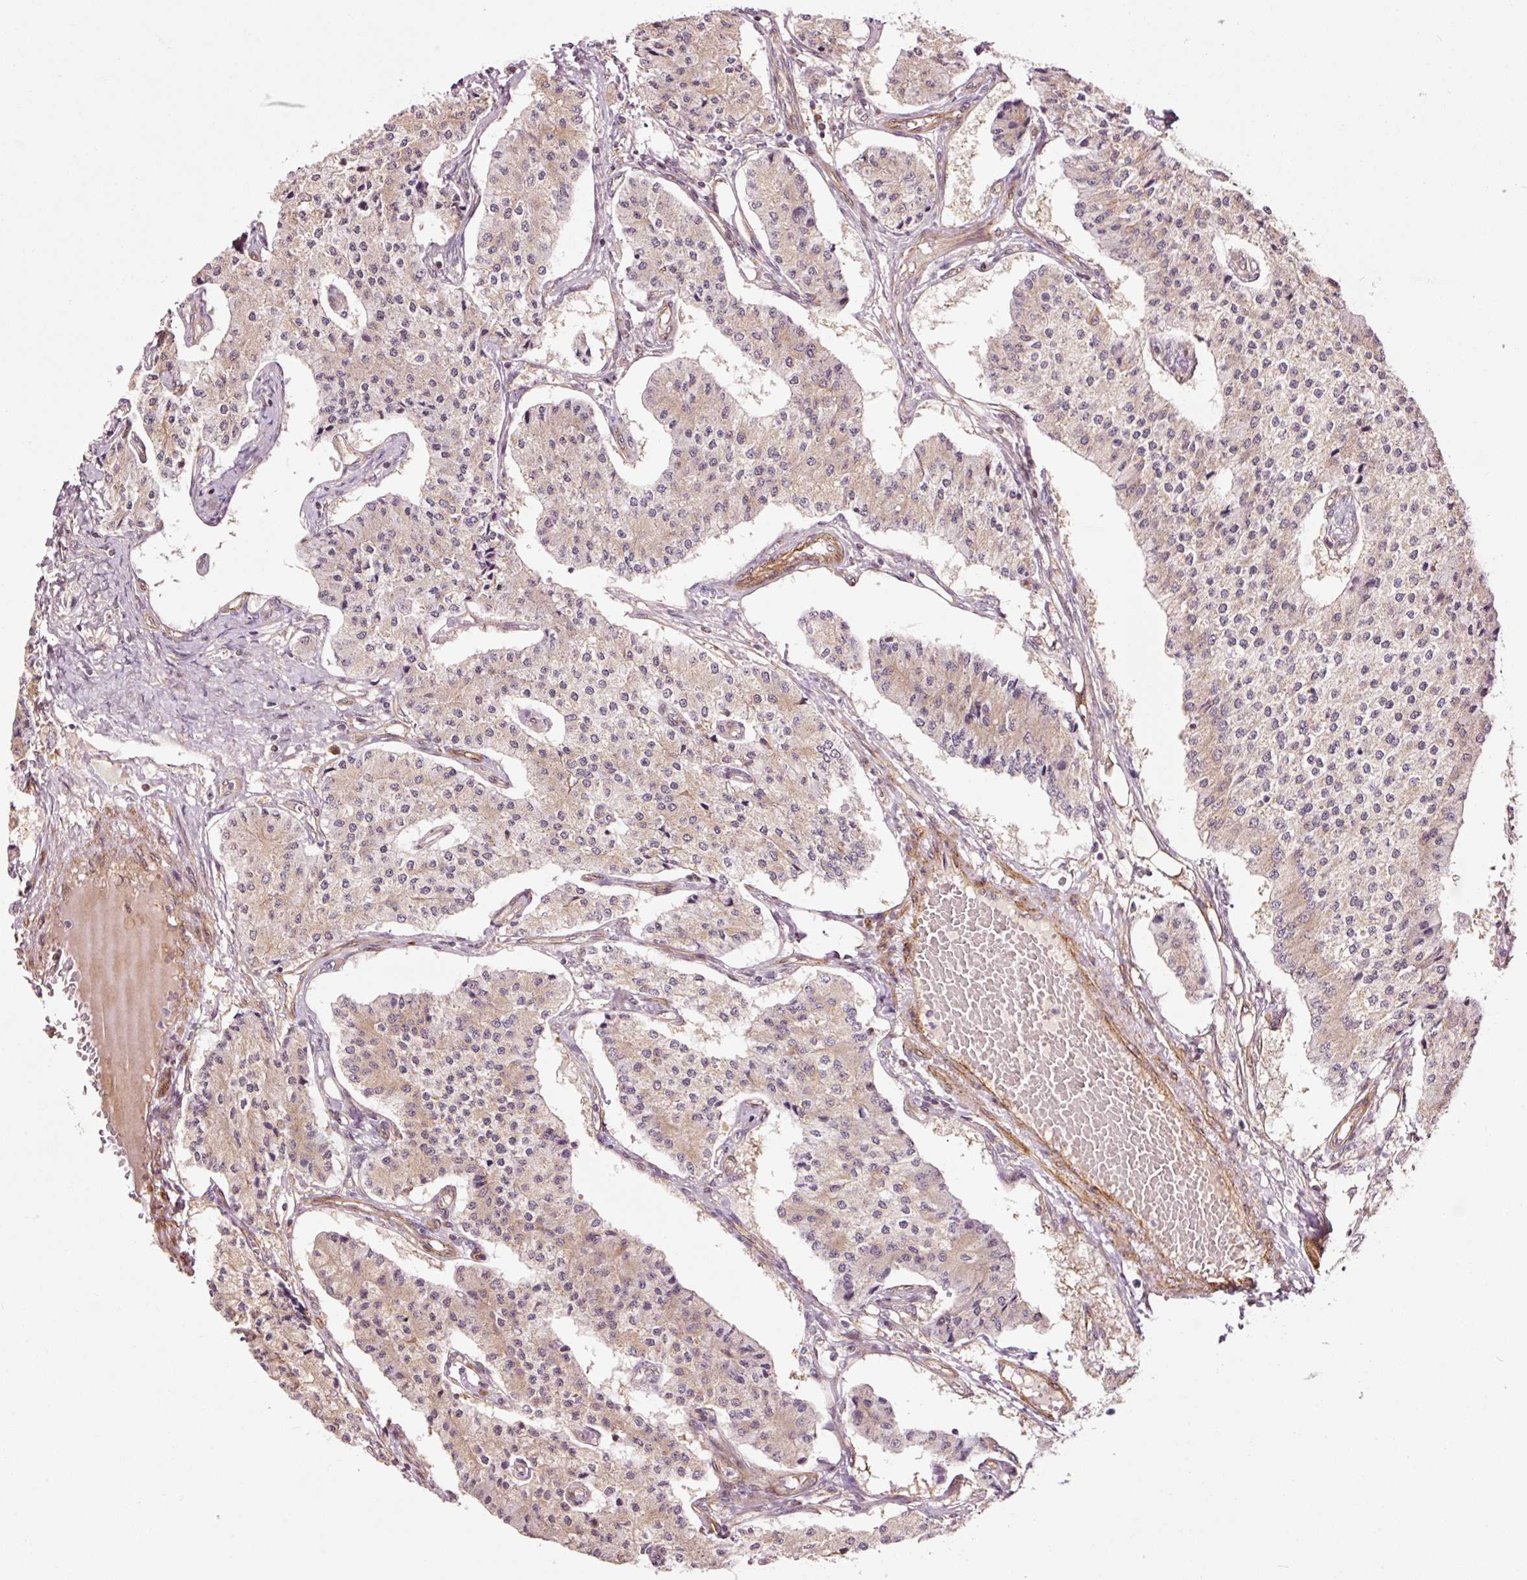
{"staining": {"intensity": "weak", "quantity": ">75%", "location": "cytoplasmic/membranous"}, "tissue": "carcinoid", "cell_type": "Tumor cells", "image_type": "cancer", "snomed": [{"axis": "morphology", "description": "Carcinoid, malignant, NOS"}, {"axis": "topography", "description": "Colon"}], "caption": "Human carcinoid stained for a protein (brown) reveals weak cytoplasmic/membranous positive expression in approximately >75% of tumor cells.", "gene": "PPP1R14B", "patient": {"sex": "female", "age": 52}}